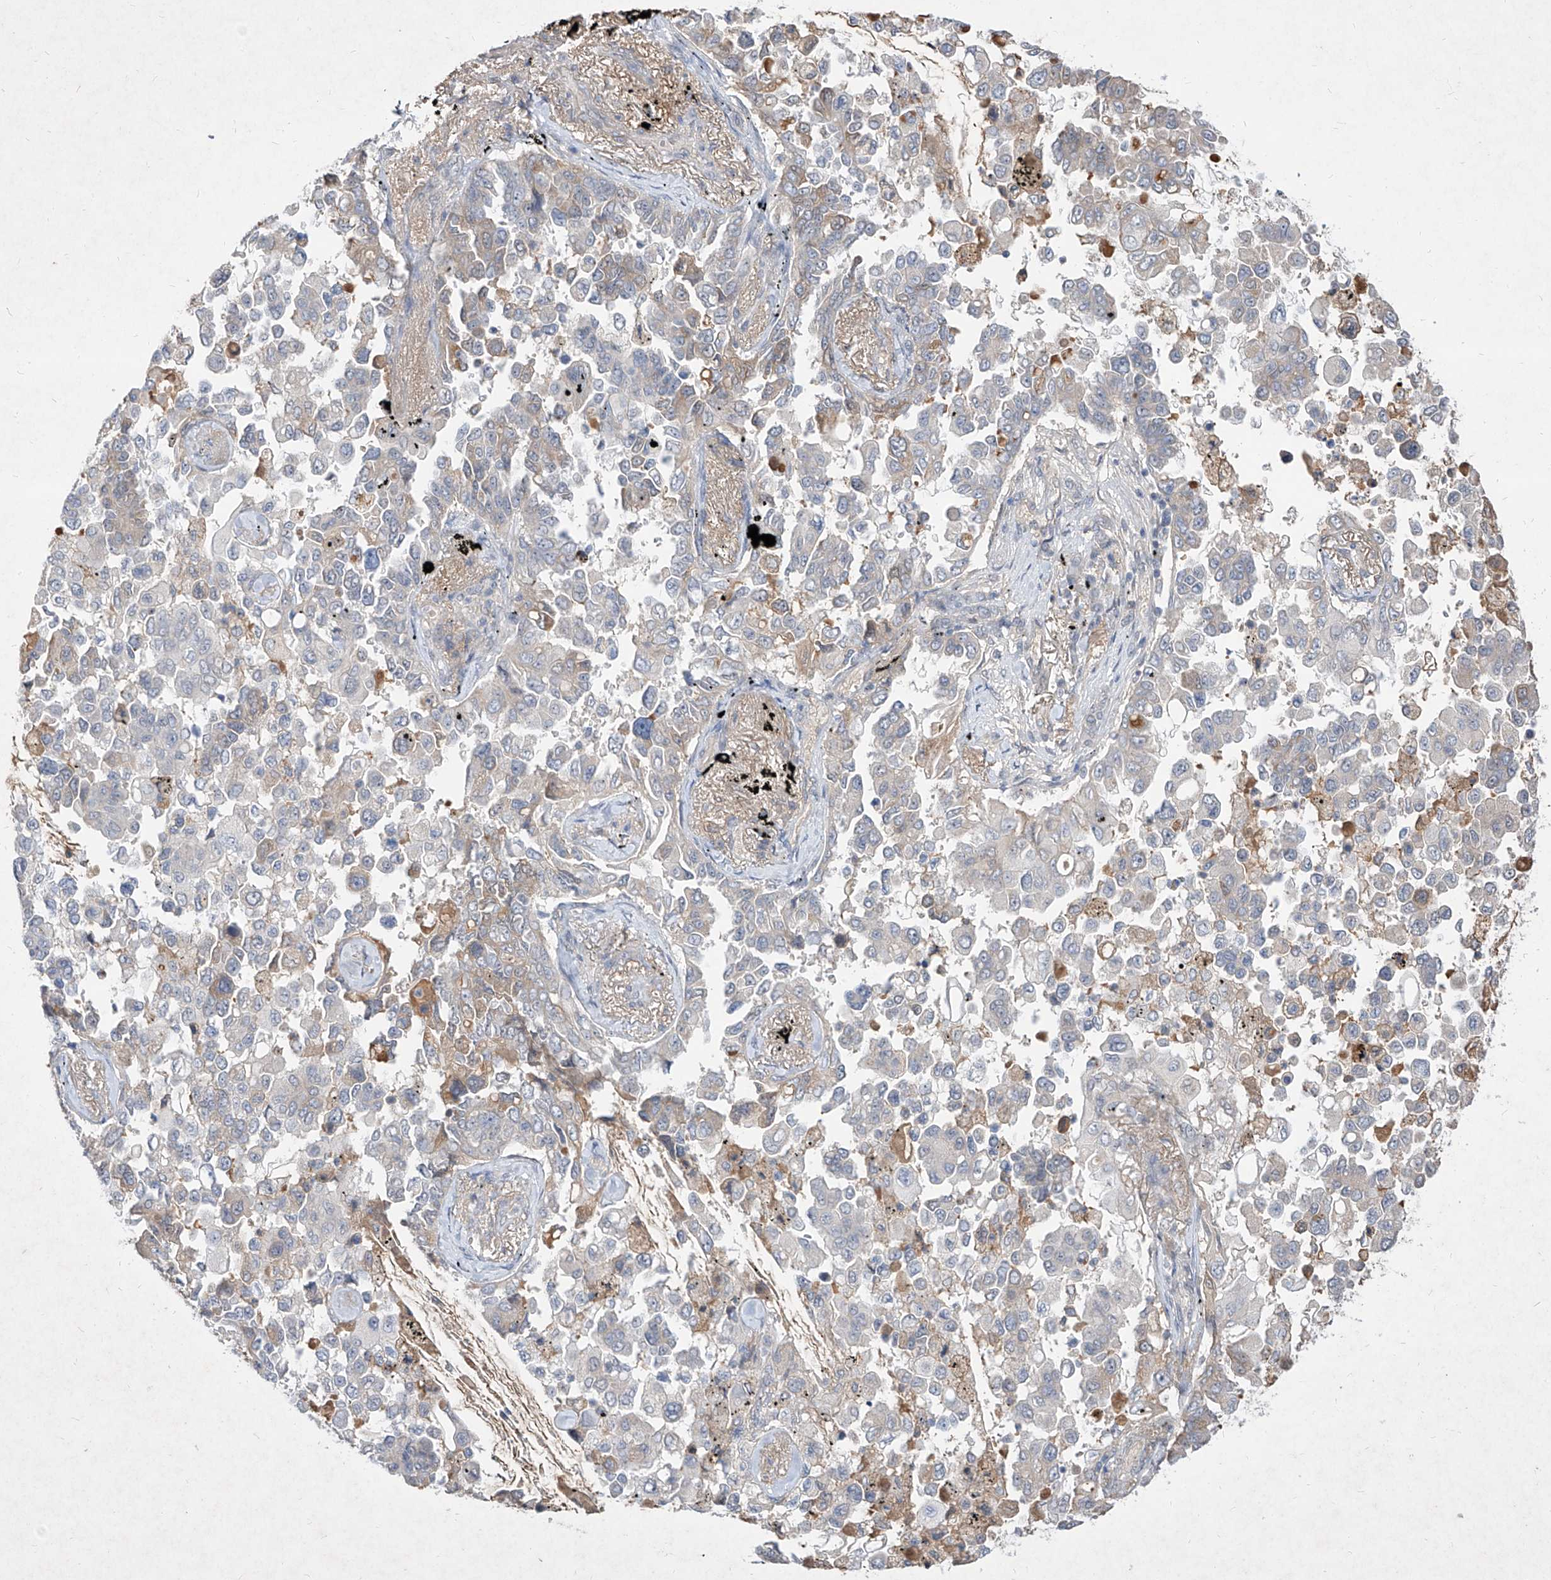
{"staining": {"intensity": "negative", "quantity": "none", "location": "none"}, "tissue": "lung cancer", "cell_type": "Tumor cells", "image_type": "cancer", "snomed": [{"axis": "morphology", "description": "Adenocarcinoma, NOS"}, {"axis": "topography", "description": "Lung"}], "caption": "A photomicrograph of human lung cancer is negative for staining in tumor cells.", "gene": "C4A", "patient": {"sex": "female", "age": 67}}